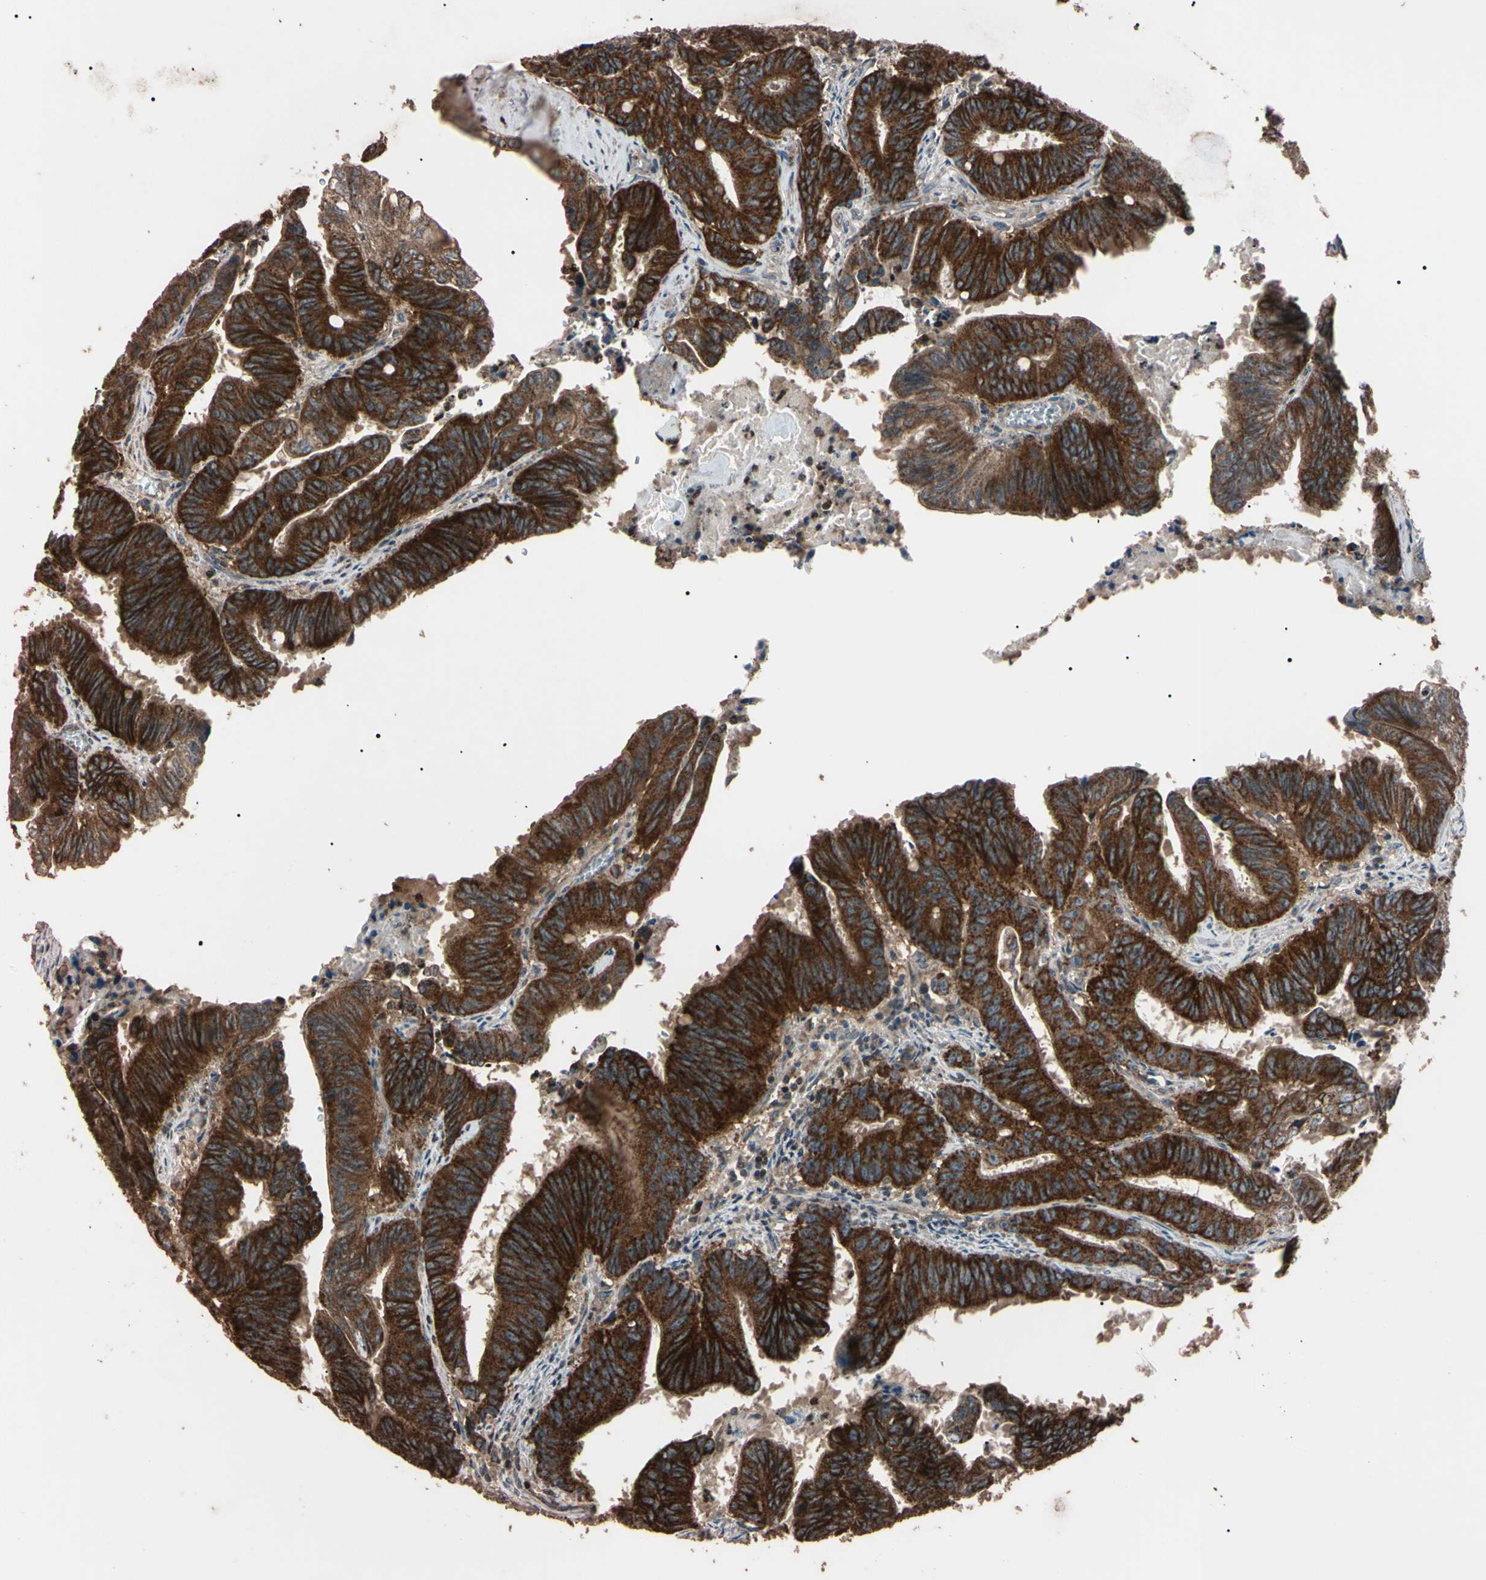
{"staining": {"intensity": "strong", "quantity": ">75%", "location": "cytoplasmic/membranous"}, "tissue": "colorectal cancer", "cell_type": "Tumor cells", "image_type": "cancer", "snomed": [{"axis": "morphology", "description": "Adenocarcinoma, NOS"}, {"axis": "topography", "description": "Colon"}], "caption": "Protein staining shows strong cytoplasmic/membranous staining in approximately >75% of tumor cells in colorectal cancer (adenocarcinoma). Using DAB (brown) and hematoxylin (blue) stains, captured at high magnification using brightfield microscopy.", "gene": "TNFRSF1A", "patient": {"sex": "male", "age": 45}}